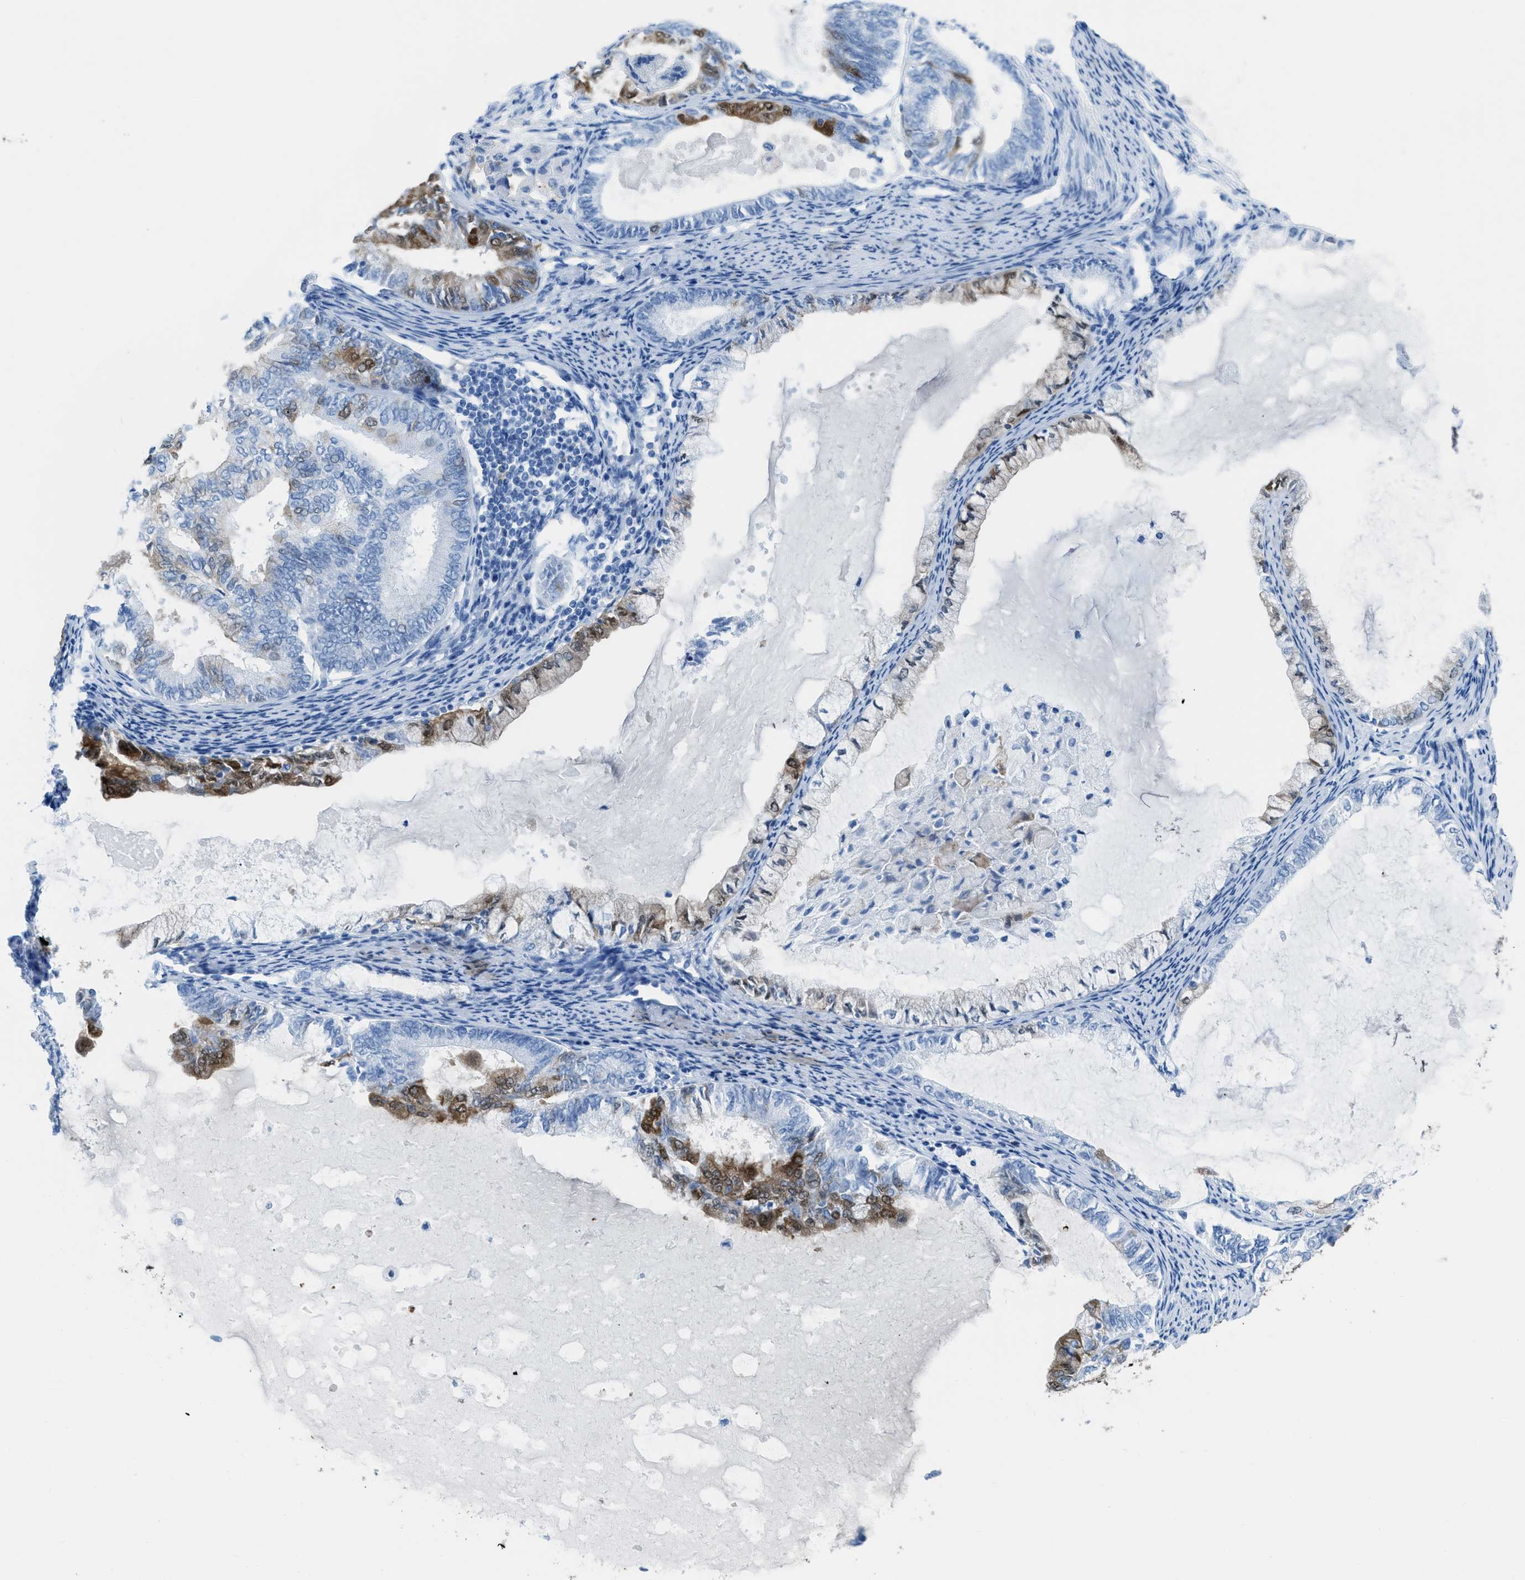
{"staining": {"intensity": "moderate", "quantity": "<25%", "location": "cytoplasmic/membranous,nuclear"}, "tissue": "endometrial cancer", "cell_type": "Tumor cells", "image_type": "cancer", "snomed": [{"axis": "morphology", "description": "Adenocarcinoma, NOS"}, {"axis": "topography", "description": "Endometrium"}], "caption": "Immunohistochemical staining of human endometrial adenocarcinoma shows low levels of moderate cytoplasmic/membranous and nuclear positivity in about <25% of tumor cells.", "gene": "CDKN2A", "patient": {"sex": "female", "age": 86}}